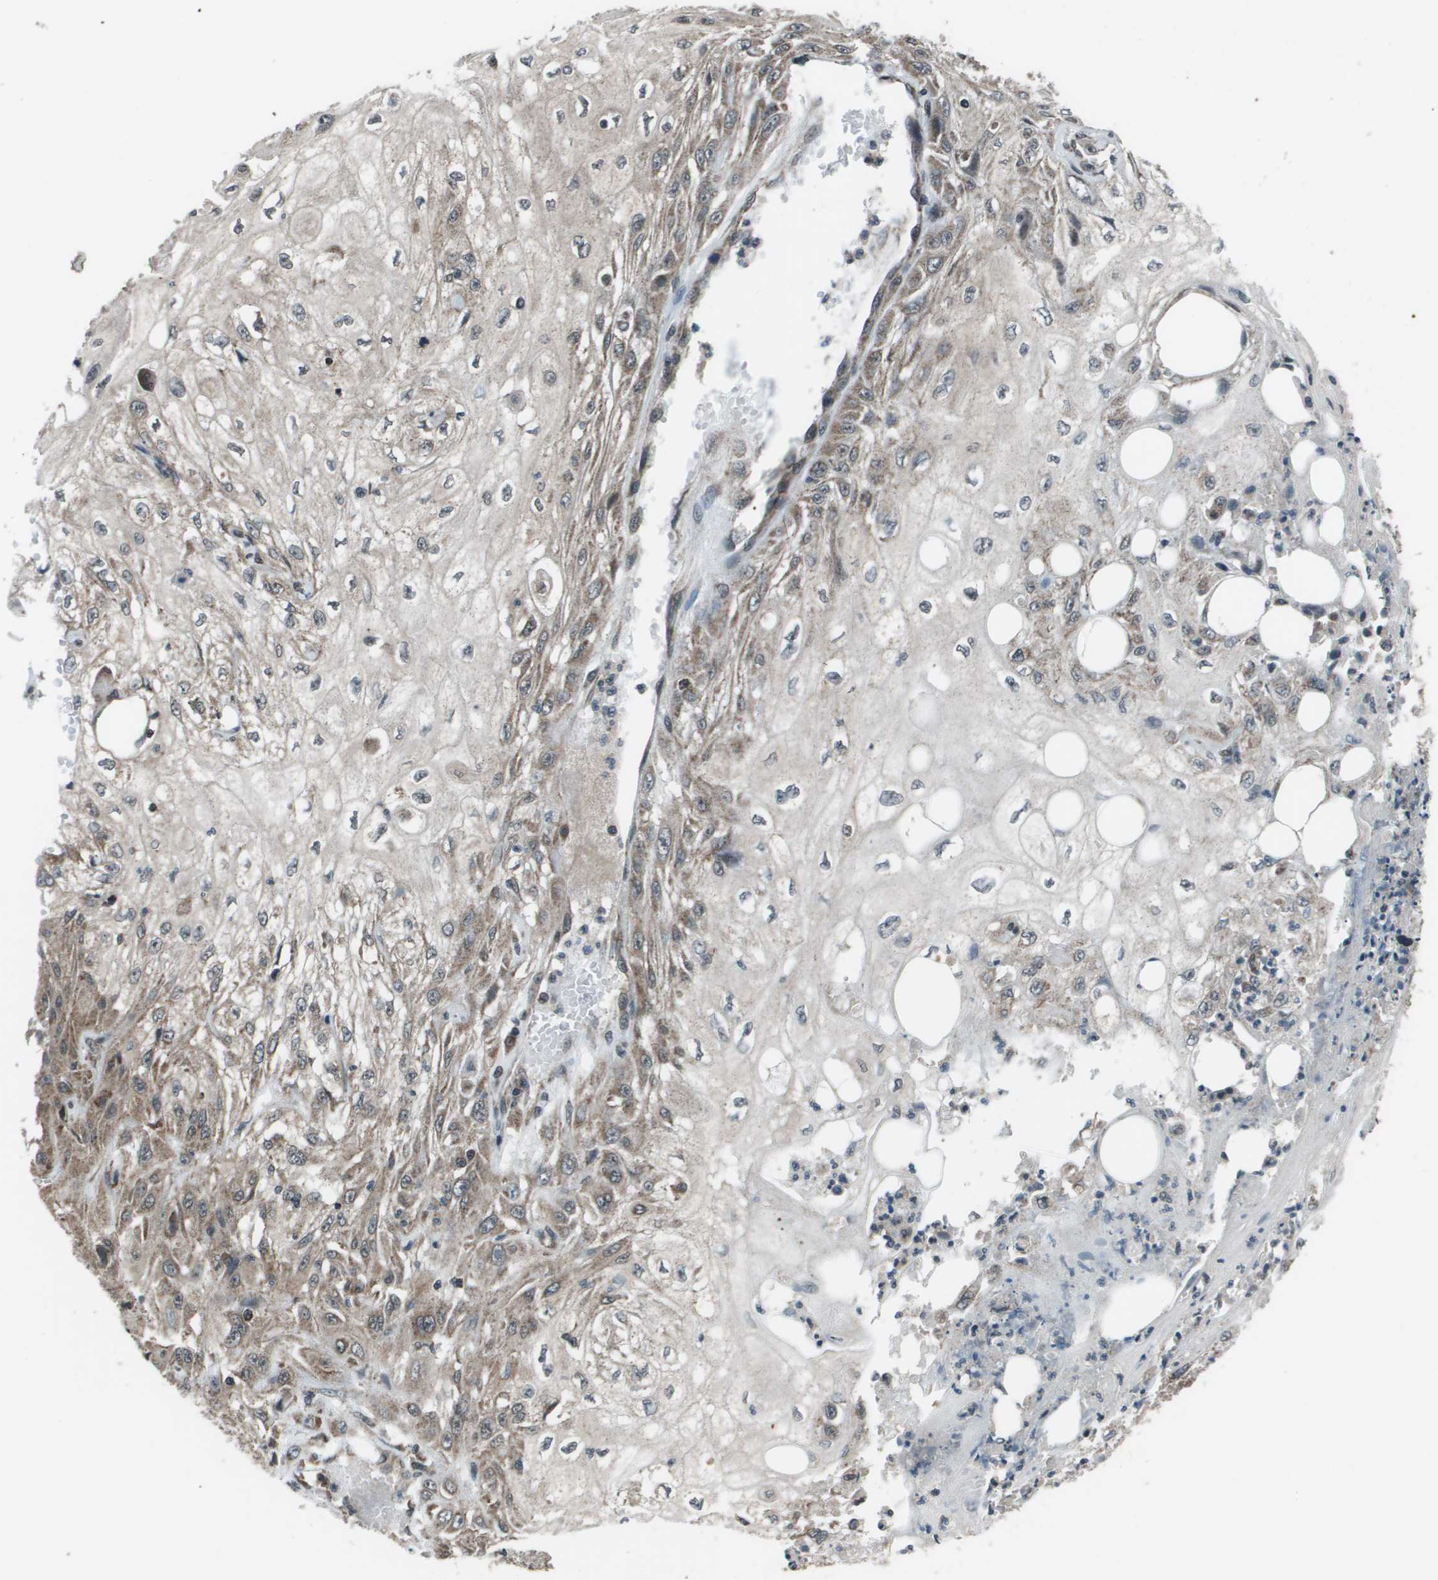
{"staining": {"intensity": "moderate", "quantity": "<25%", "location": "cytoplasmic/membranous"}, "tissue": "skin cancer", "cell_type": "Tumor cells", "image_type": "cancer", "snomed": [{"axis": "morphology", "description": "Squamous cell carcinoma, NOS"}, {"axis": "topography", "description": "Skin"}], "caption": "This photomicrograph shows skin squamous cell carcinoma stained with IHC to label a protein in brown. The cytoplasmic/membranous of tumor cells show moderate positivity for the protein. Nuclei are counter-stained blue.", "gene": "PPFIA1", "patient": {"sex": "male", "age": 75}}